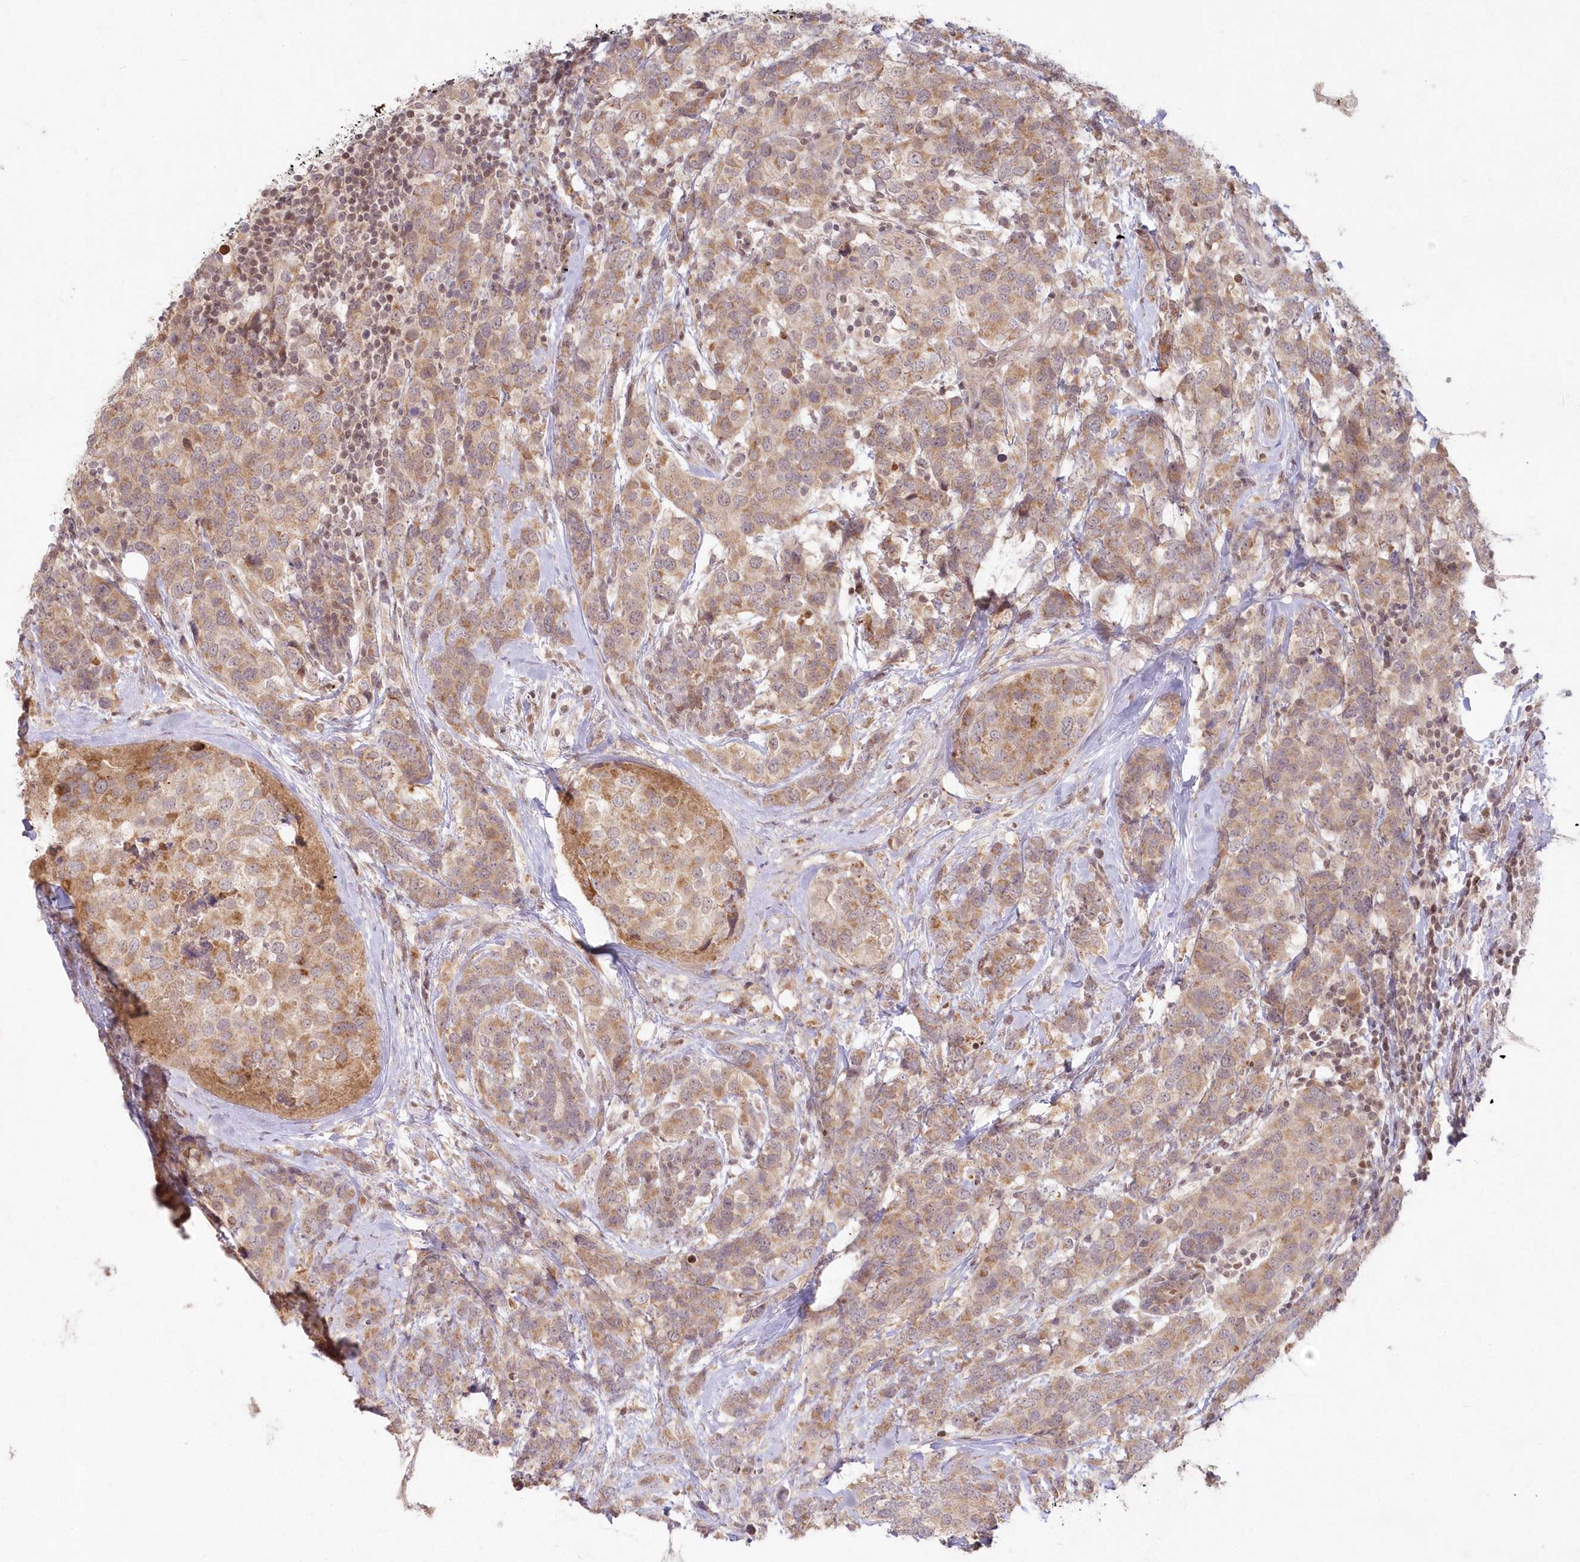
{"staining": {"intensity": "moderate", "quantity": ">75%", "location": "cytoplasmic/membranous"}, "tissue": "breast cancer", "cell_type": "Tumor cells", "image_type": "cancer", "snomed": [{"axis": "morphology", "description": "Lobular carcinoma"}, {"axis": "topography", "description": "Breast"}], "caption": "Immunohistochemical staining of lobular carcinoma (breast) displays medium levels of moderate cytoplasmic/membranous protein staining in approximately >75% of tumor cells.", "gene": "ASCC1", "patient": {"sex": "female", "age": 59}}